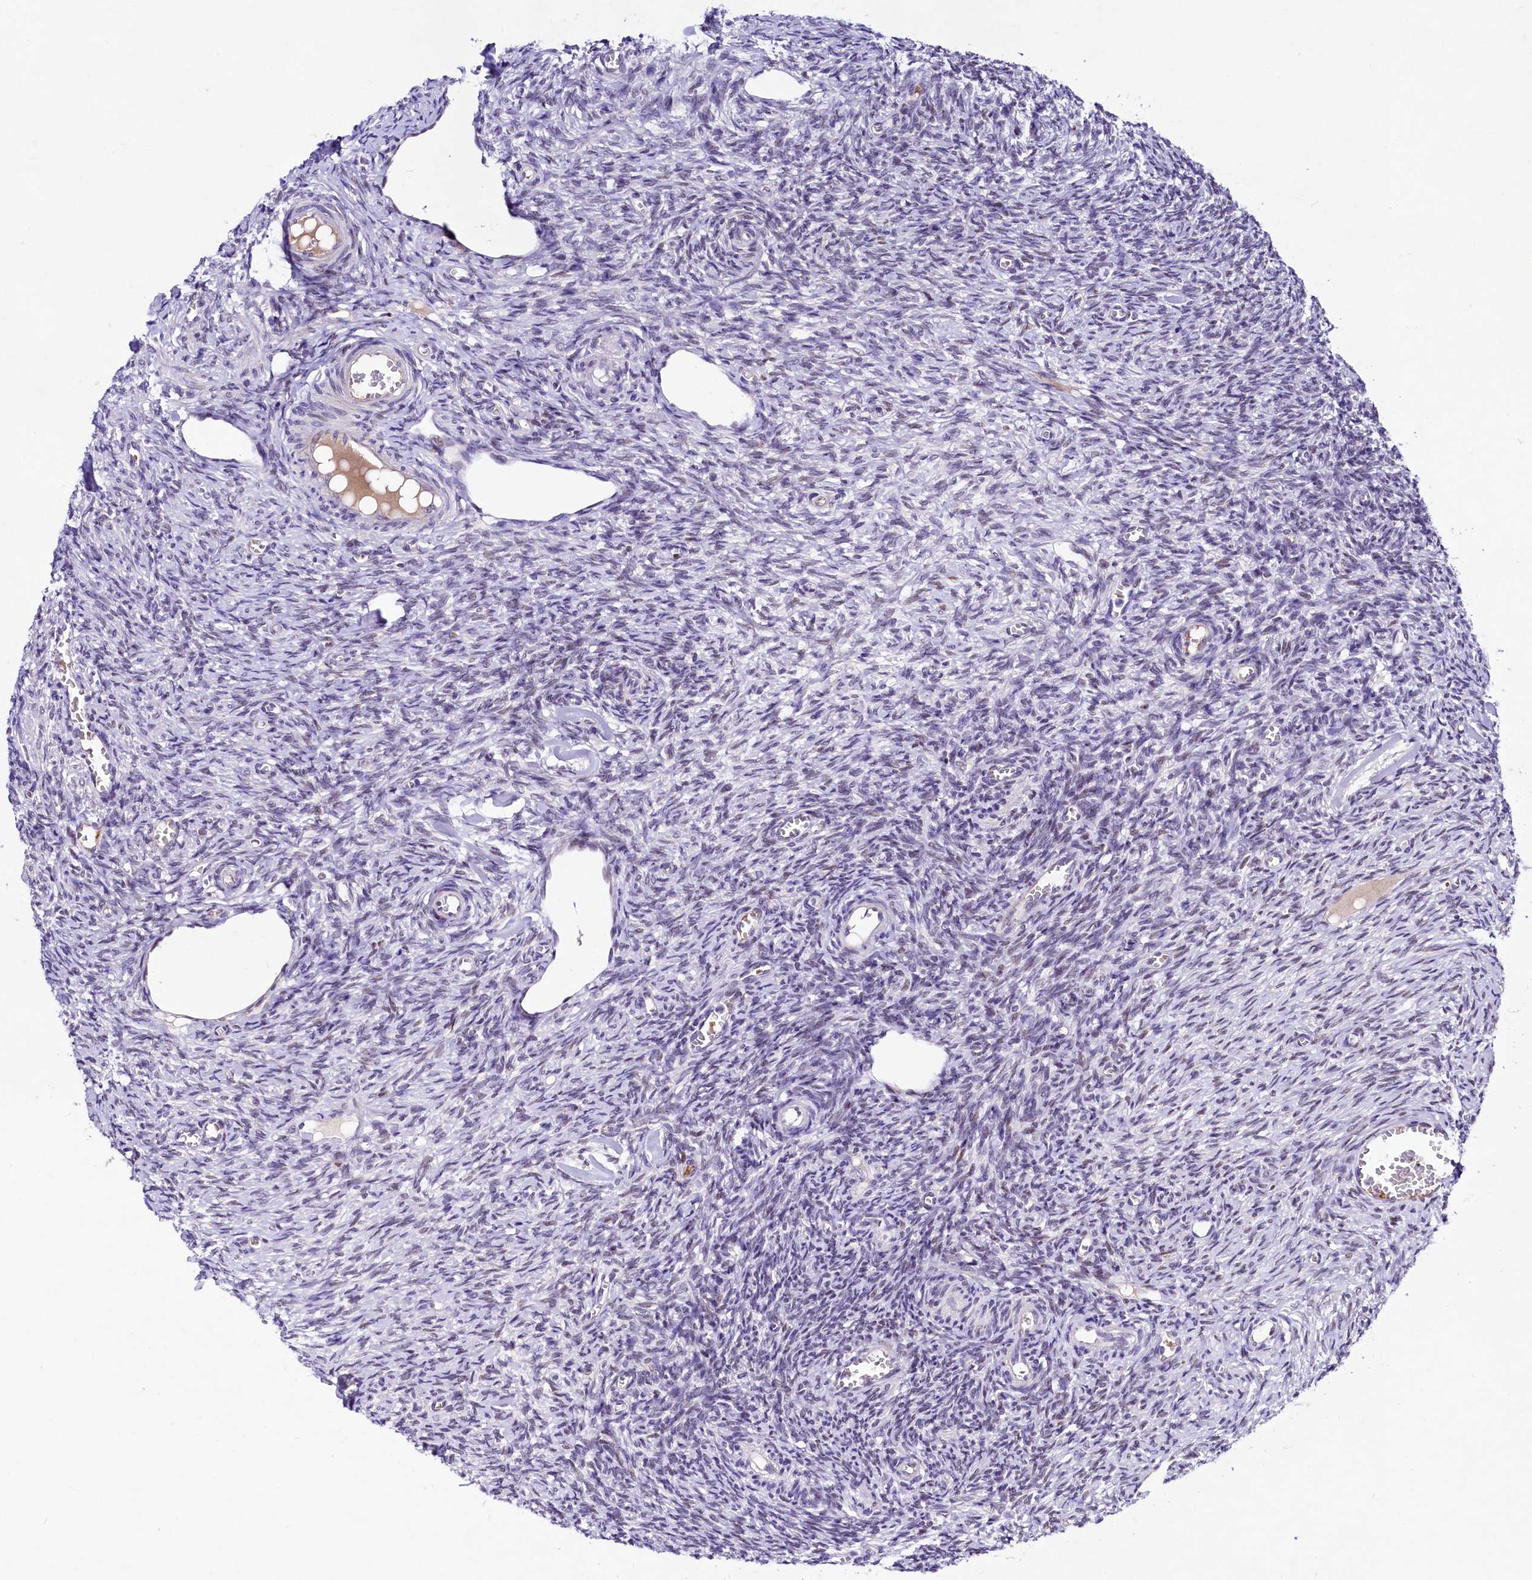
{"staining": {"intensity": "weak", "quantity": "25%-75%", "location": "nuclear"}, "tissue": "ovary", "cell_type": "Ovarian stroma cells", "image_type": "normal", "snomed": [{"axis": "morphology", "description": "Normal tissue, NOS"}, {"axis": "topography", "description": "Ovary"}], "caption": "This is a photomicrograph of IHC staining of normal ovary, which shows weak positivity in the nuclear of ovarian stroma cells.", "gene": "LEUTX", "patient": {"sex": "female", "age": 27}}